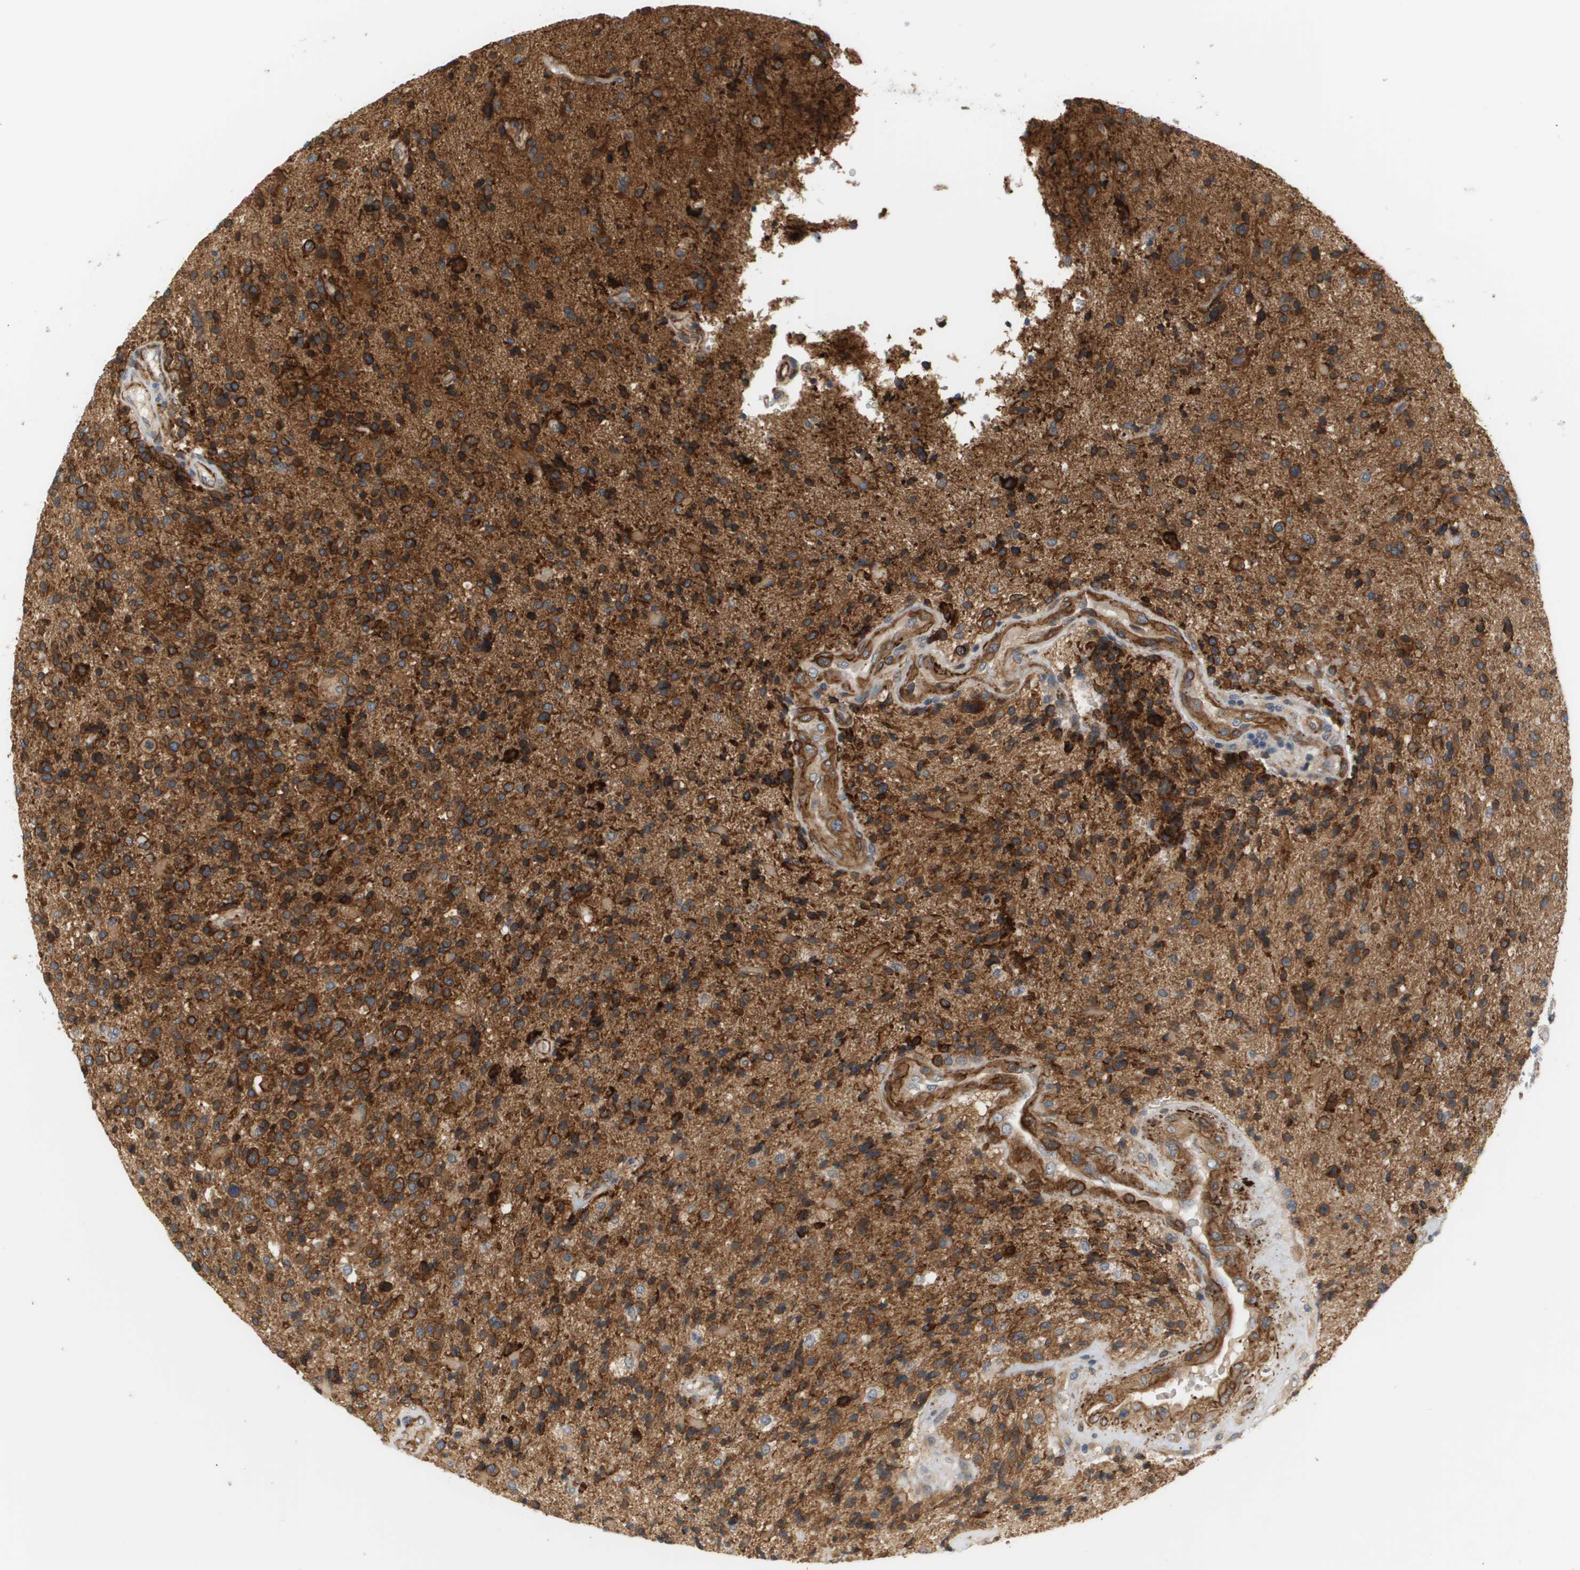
{"staining": {"intensity": "strong", "quantity": ">75%", "location": "cytoplasmic/membranous"}, "tissue": "glioma", "cell_type": "Tumor cells", "image_type": "cancer", "snomed": [{"axis": "morphology", "description": "Glioma, malignant, High grade"}, {"axis": "topography", "description": "Brain"}], "caption": "The image shows a brown stain indicating the presence of a protein in the cytoplasmic/membranous of tumor cells in high-grade glioma (malignant).", "gene": "CORO2B", "patient": {"sex": "male", "age": 72}}